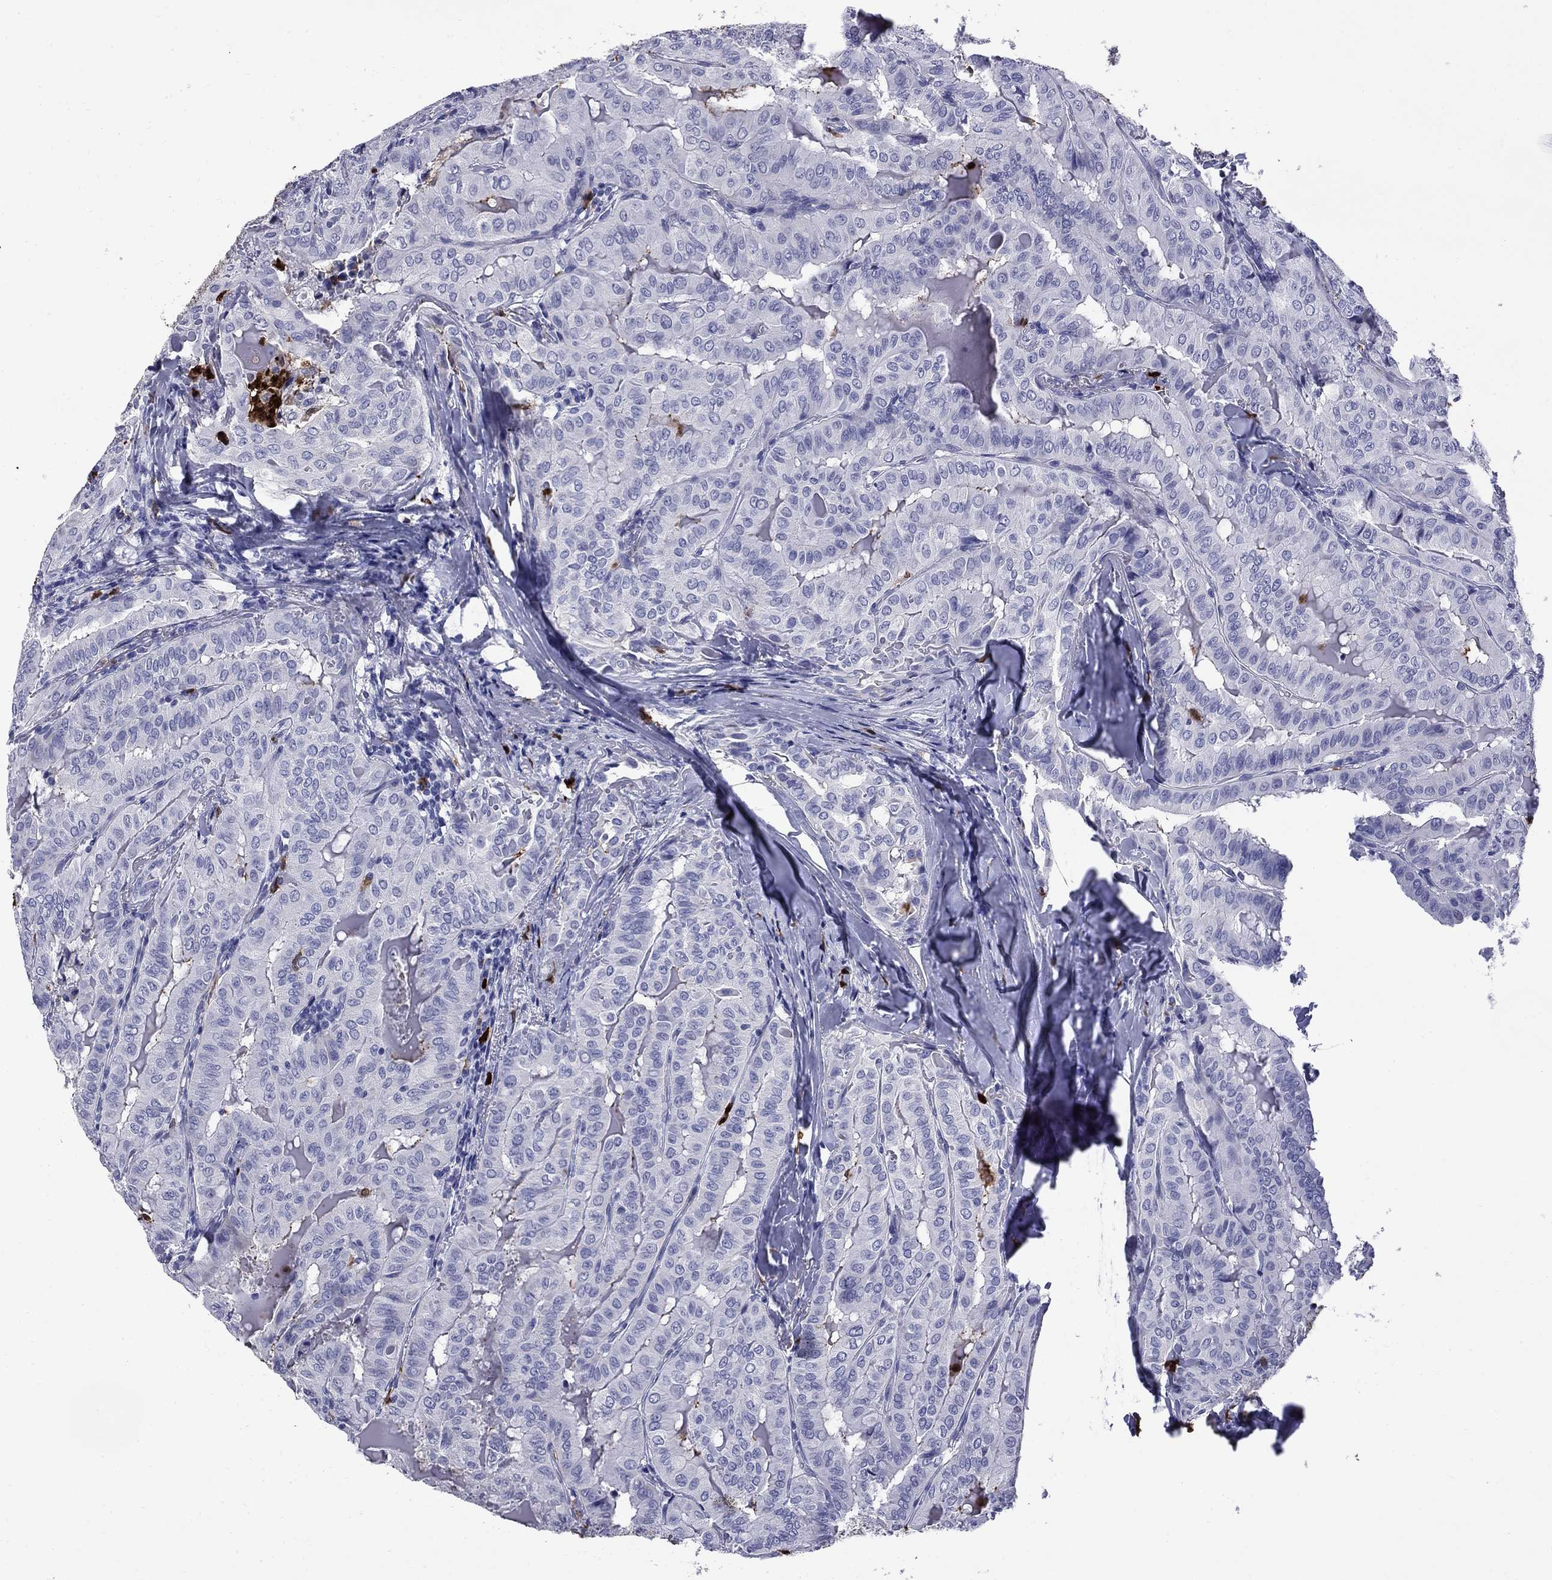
{"staining": {"intensity": "negative", "quantity": "none", "location": "none"}, "tissue": "thyroid cancer", "cell_type": "Tumor cells", "image_type": "cancer", "snomed": [{"axis": "morphology", "description": "Papillary adenocarcinoma, NOS"}, {"axis": "topography", "description": "Thyroid gland"}], "caption": "The image shows no staining of tumor cells in thyroid cancer.", "gene": "TRIM29", "patient": {"sex": "female", "age": 68}}